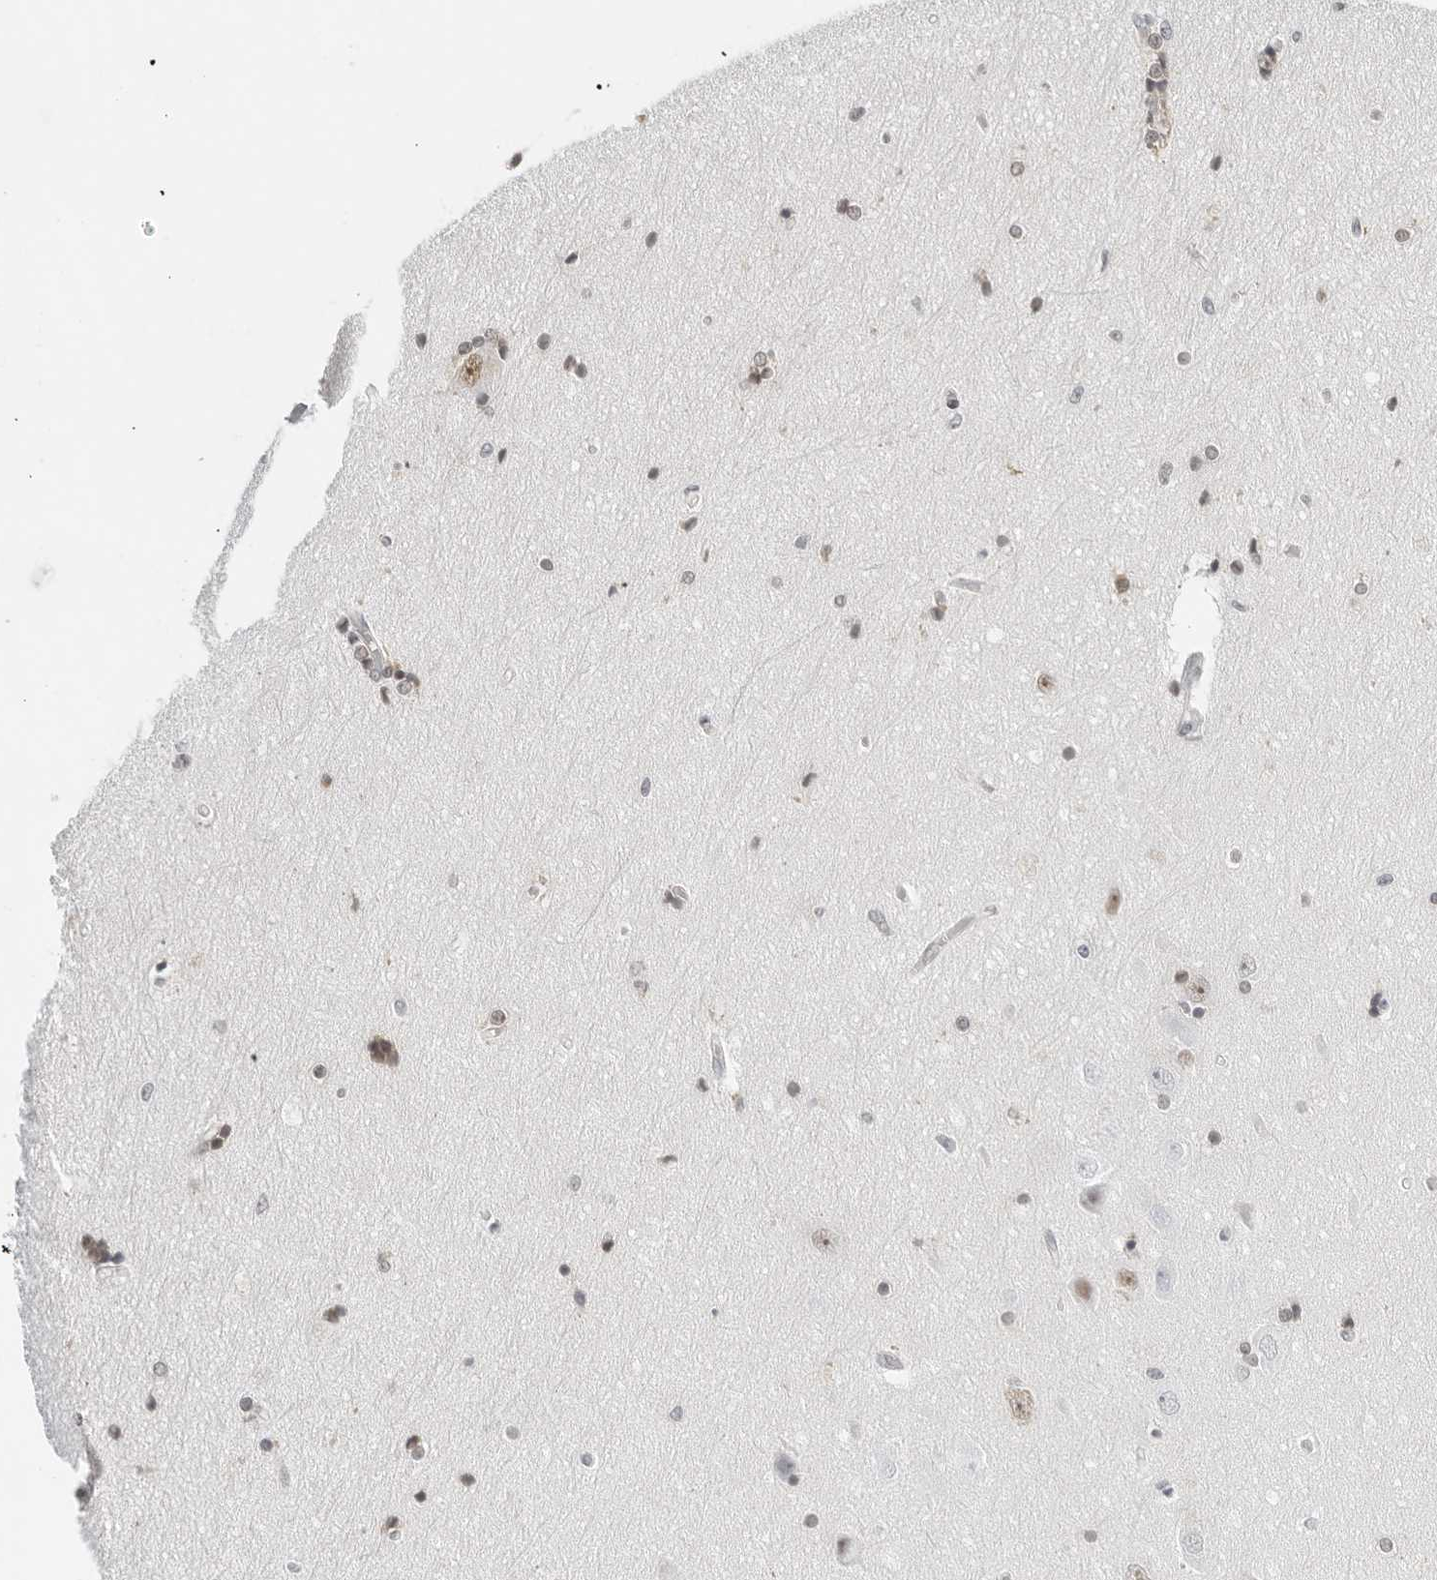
{"staining": {"intensity": "weak", "quantity": "<25%", "location": "nuclear"}, "tissue": "hippocampus", "cell_type": "Glial cells", "image_type": "normal", "snomed": [{"axis": "morphology", "description": "Normal tissue, NOS"}, {"axis": "topography", "description": "Hippocampus"}], "caption": "Glial cells show no significant protein expression in normal hippocampus.", "gene": "FOXK2", "patient": {"sex": "female", "age": 54}}